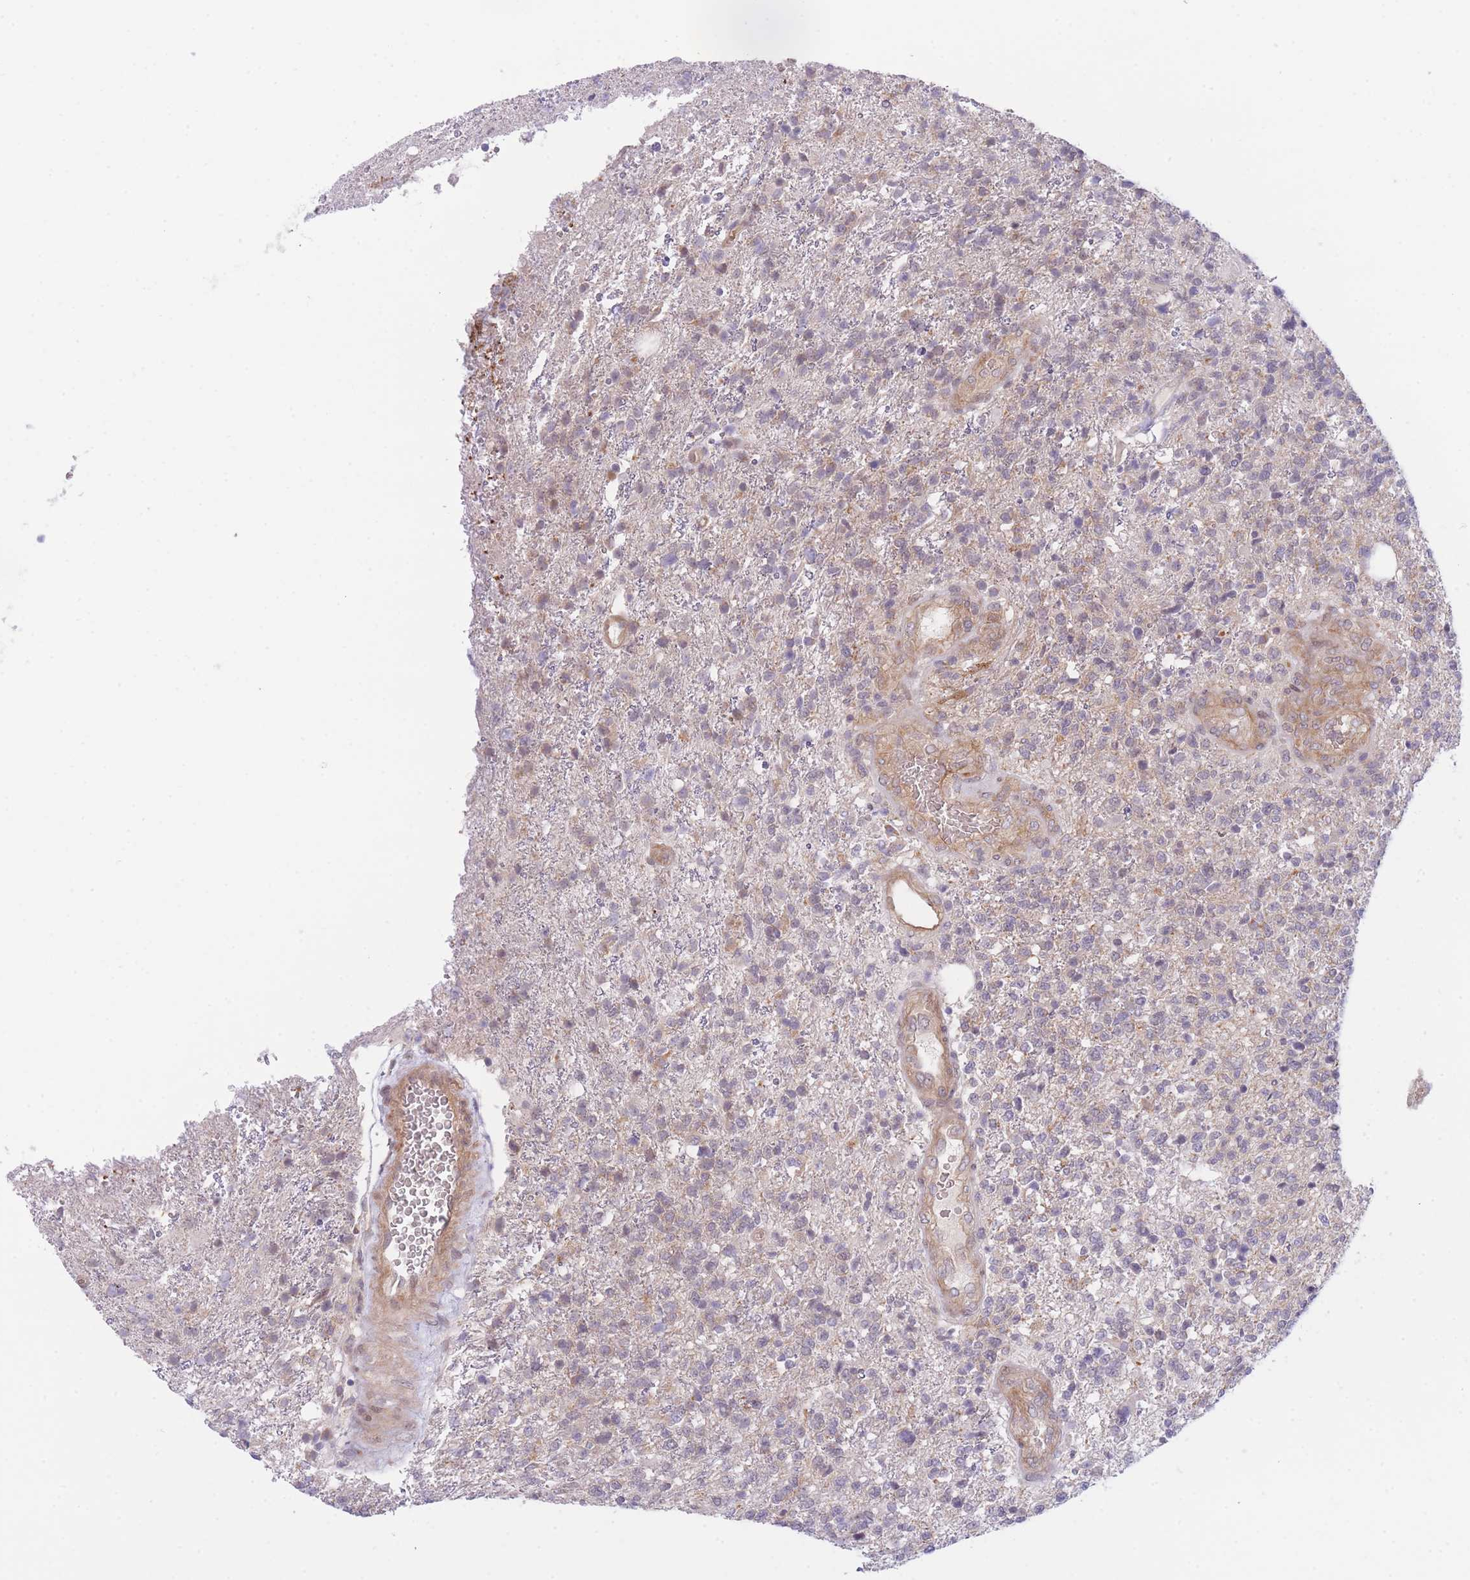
{"staining": {"intensity": "weak", "quantity": "<25%", "location": "cytoplasmic/membranous,nuclear"}, "tissue": "glioma", "cell_type": "Tumor cells", "image_type": "cancer", "snomed": [{"axis": "morphology", "description": "Glioma, malignant, High grade"}, {"axis": "topography", "description": "Brain"}], "caption": "Immunohistochemical staining of malignant glioma (high-grade) exhibits no significant expression in tumor cells. (Immunohistochemistry (ihc), brightfield microscopy, high magnification).", "gene": "CDC25B", "patient": {"sex": "male", "age": 56}}